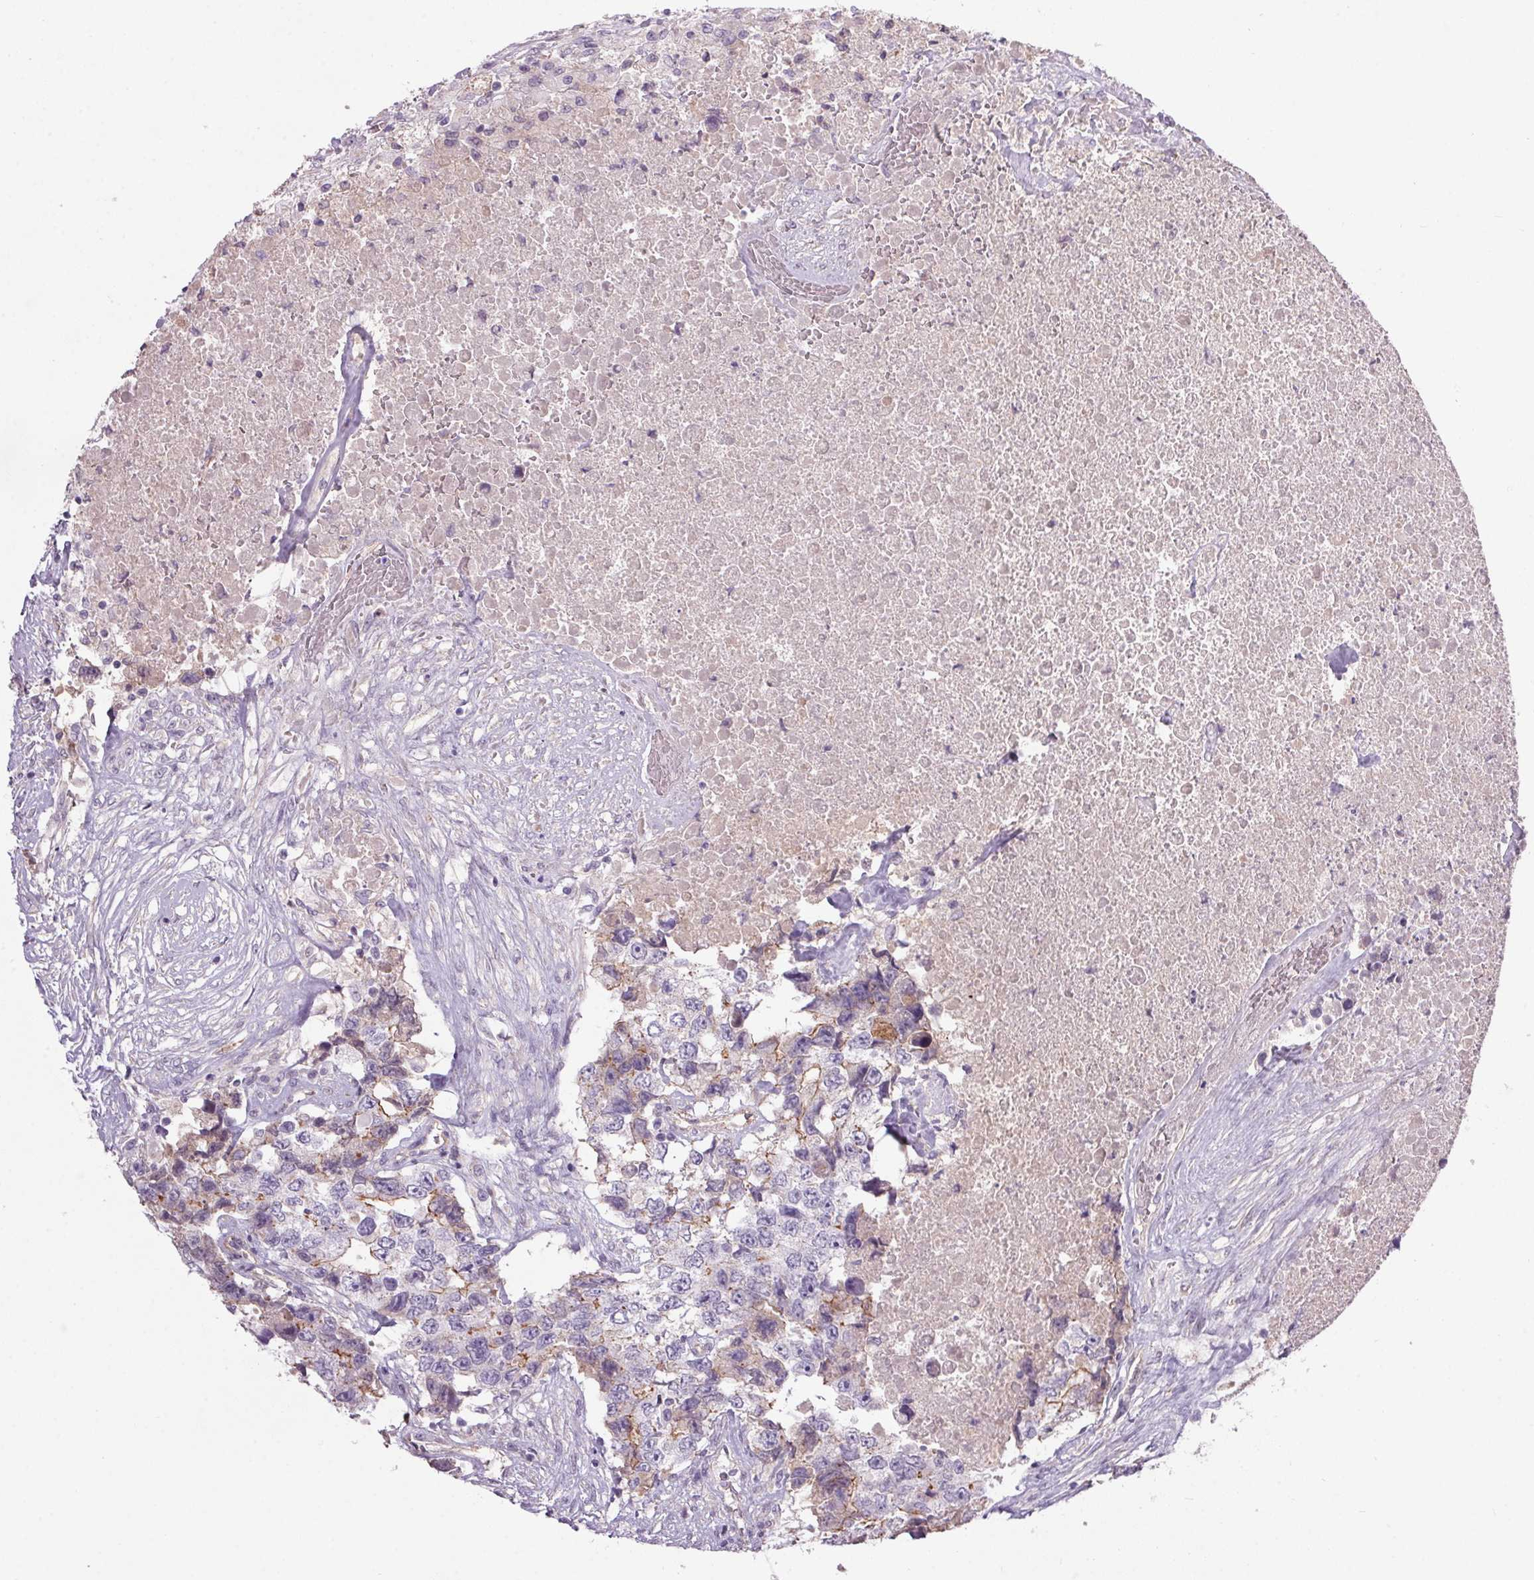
{"staining": {"intensity": "moderate", "quantity": "<25%", "location": "cytoplasmic/membranous"}, "tissue": "testis cancer", "cell_type": "Tumor cells", "image_type": "cancer", "snomed": [{"axis": "morphology", "description": "Carcinoma, Embryonal, NOS"}, {"axis": "topography", "description": "Testis"}], "caption": "Human testis embryonal carcinoma stained with a protein marker demonstrates moderate staining in tumor cells.", "gene": "APOC4", "patient": {"sex": "male", "age": 24}}